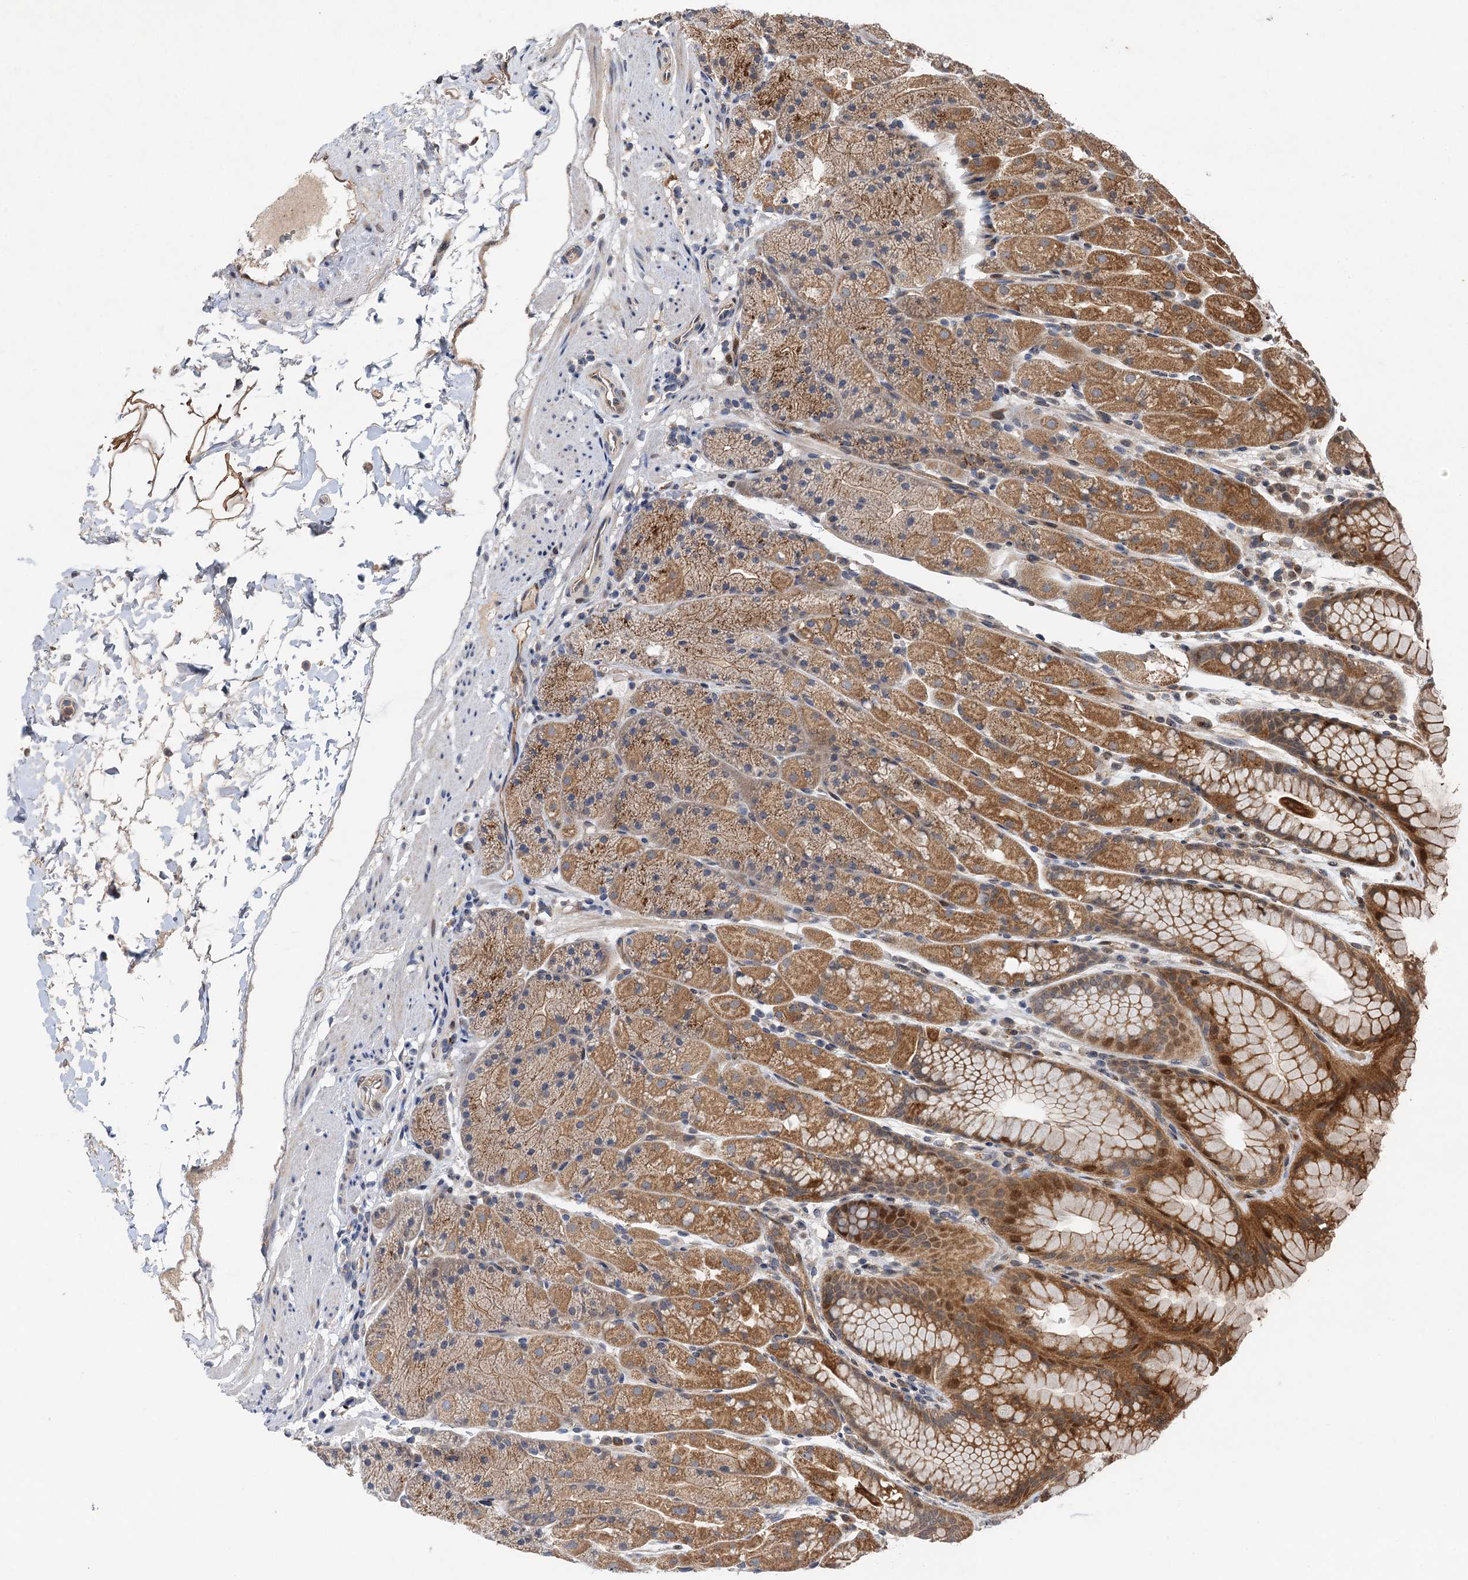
{"staining": {"intensity": "moderate", "quantity": ">75%", "location": "cytoplasmic/membranous,nuclear"}, "tissue": "stomach", "cell_type": "Glandular cells", "image_type": "normal", "snomed": [{"axis": "morphology", "description": "Normal tissue, NOS"}, {"axis": "topography", "description": "Stomach, upper"}, {"axis": "topography", "description": "Stomach, lower"}], "caption": "Moderate cytoplasmic/membranous,nuclear protein staining is identified in approximately >75% of glandular cells in stomach. (IHC, brightfield microscopy, high magnification).", "gene": "NLRP10", "patient": {"sex": "male", "age": 67}}